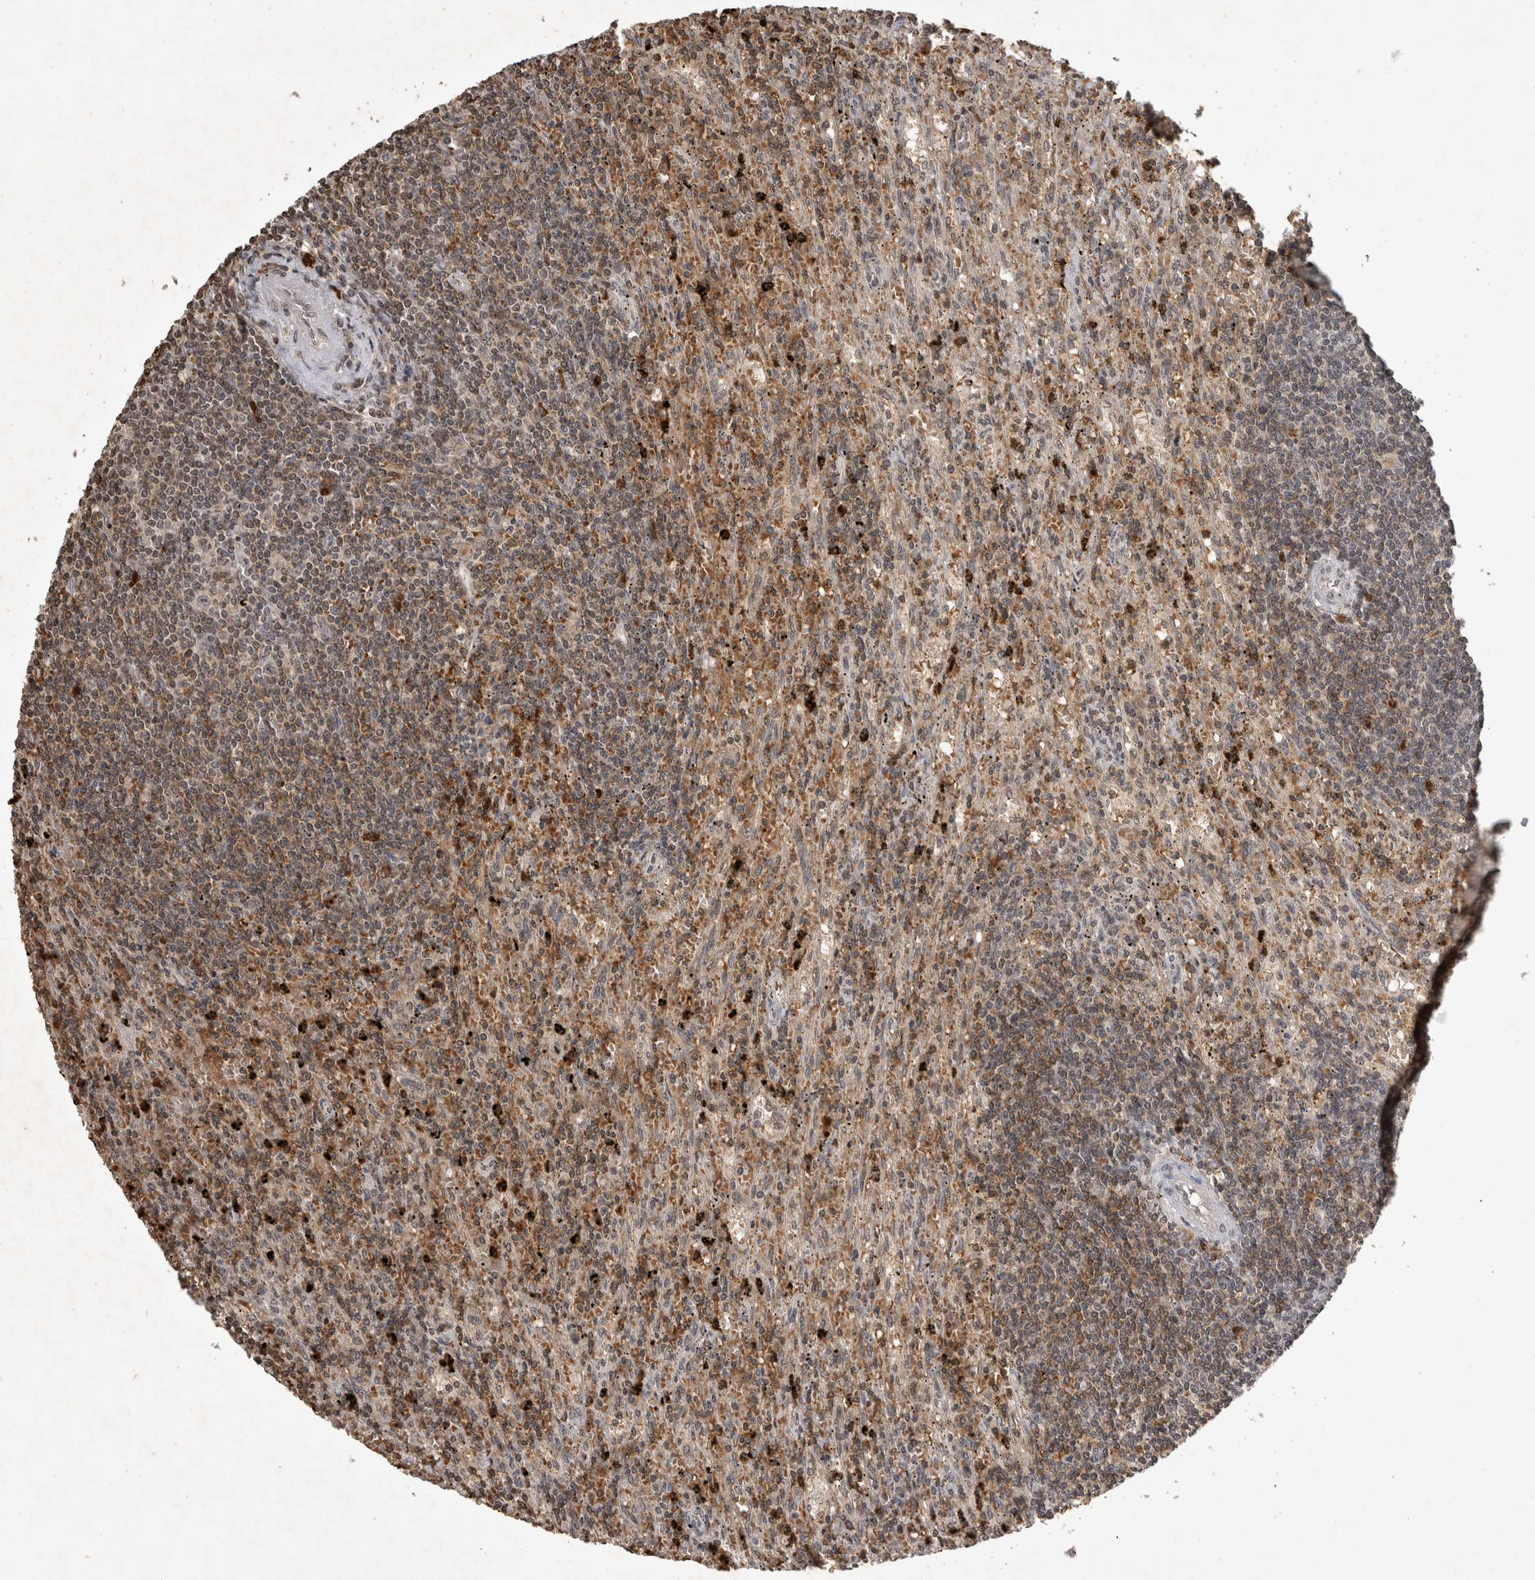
{"staining": {"intensity": "moderate", "quantity": ">75%", "location": "cytoplasmic/membranous"}, "tissue": "lymphoma", "cell_type": "Tumor cells", "image_type": "cancer", "snomed": [{"axis": "morphology", "description": "Malignant lymphoma, non-Hodgkin's type, Low grade"}, {"axis": "topography", "description": "Spleen"}], "caption": "Protein expression by IHC exhibits moderate cytoplasmic/membranous positivity in approximately >75% of tumor cells in lymphoma.", "gene": "HRK", "patient": {"sex": "male", "age": 76}}